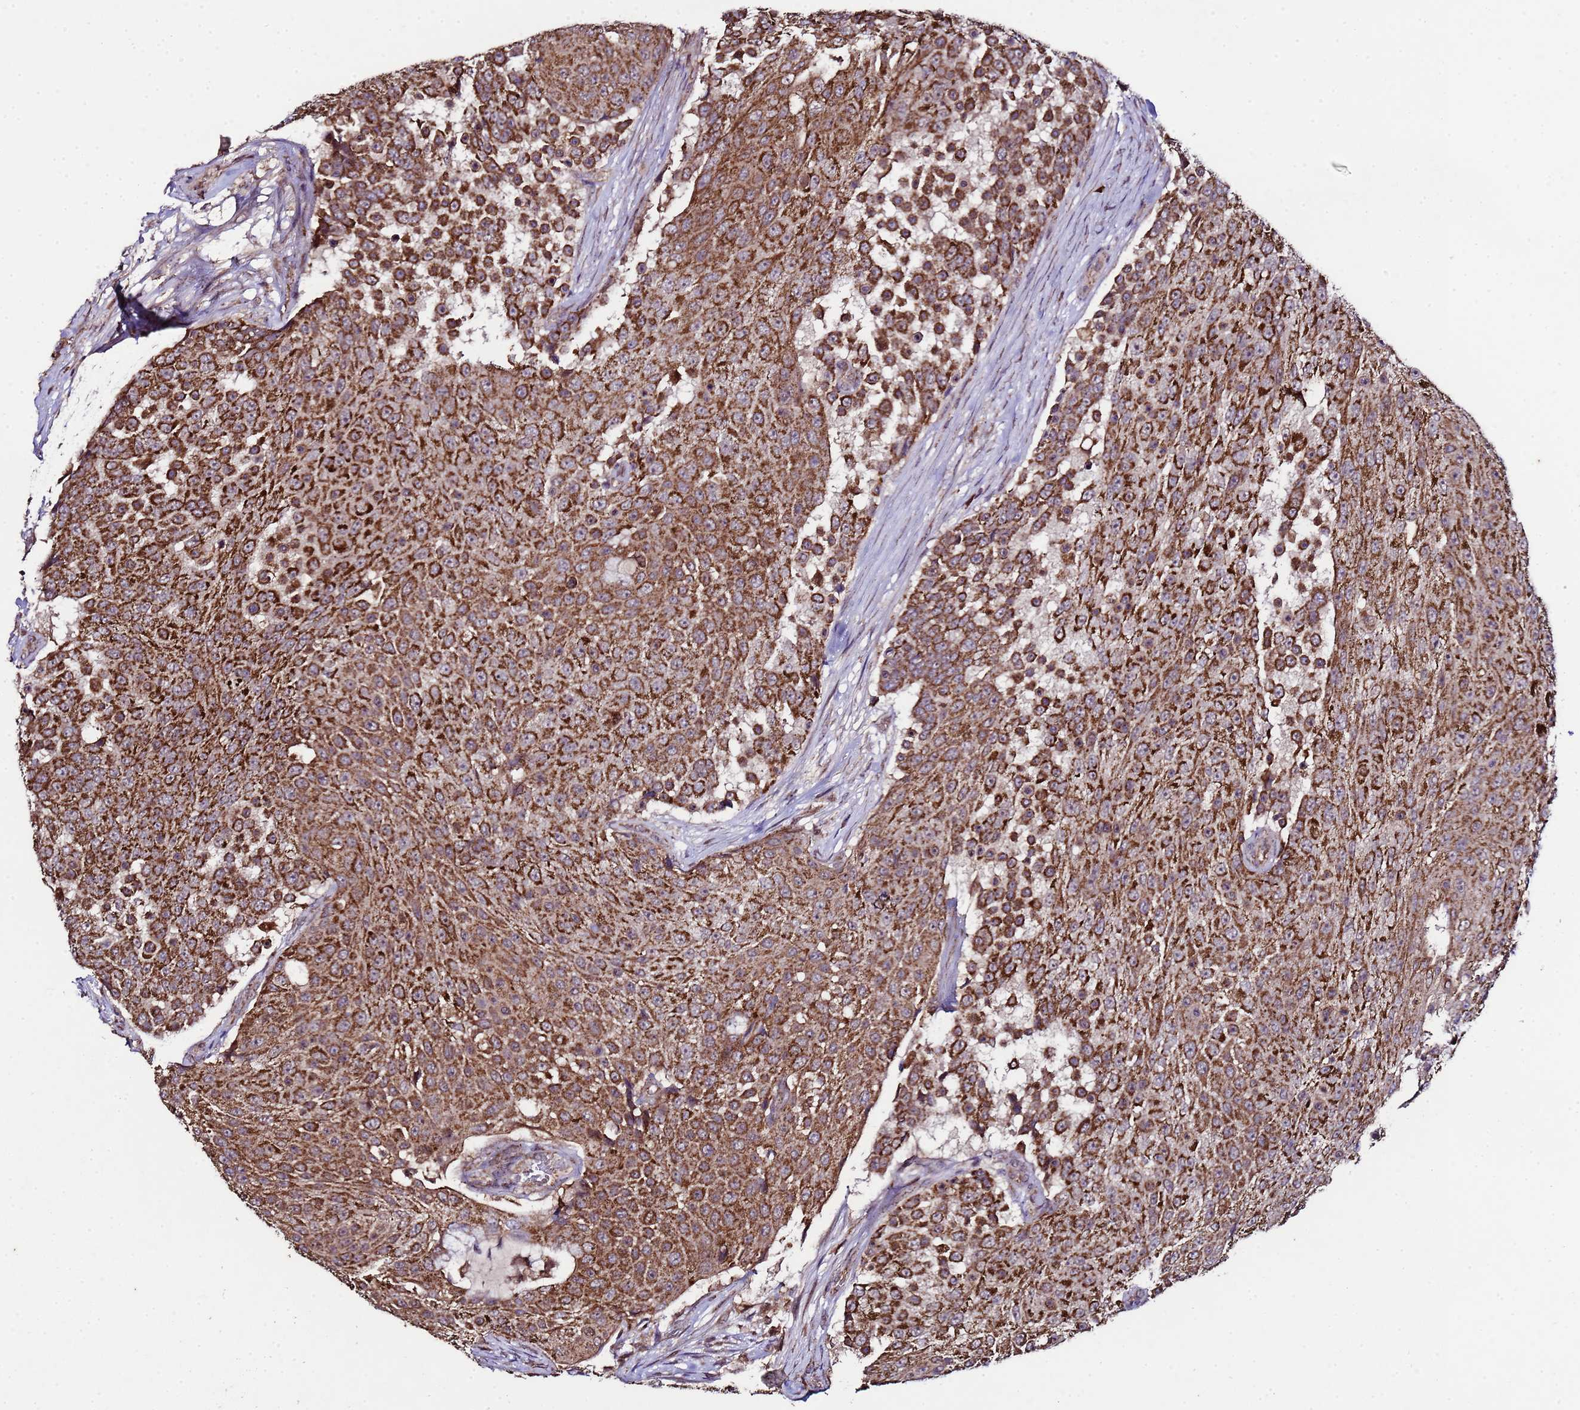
{"staining": {"intensity": "strong", "quantity": ">75%", "location": "cytoplasmic/membranous"}, "tissue": "urothelial cancer", "cell_type": "Tumor cells", "image_type": "cancer", "snomed": [{"axis": "morphology", "description": "Urothelial carcinoma, High grade"}, {"axis": "topography", "description": "Urinary bladder"}], "caption": "DAB immunohistochemical staining of urothelial carcinoma (high-grade) exhibits strong cytoplasmic/membranous protein expression in about >75% of tumor cells. Immunohistochemistry (ihc) stains the protein of interest in brown and the nuclei are stained blue.", "gene": "HSPBAP1", "patient": {"sex": "female", "age": 63}}